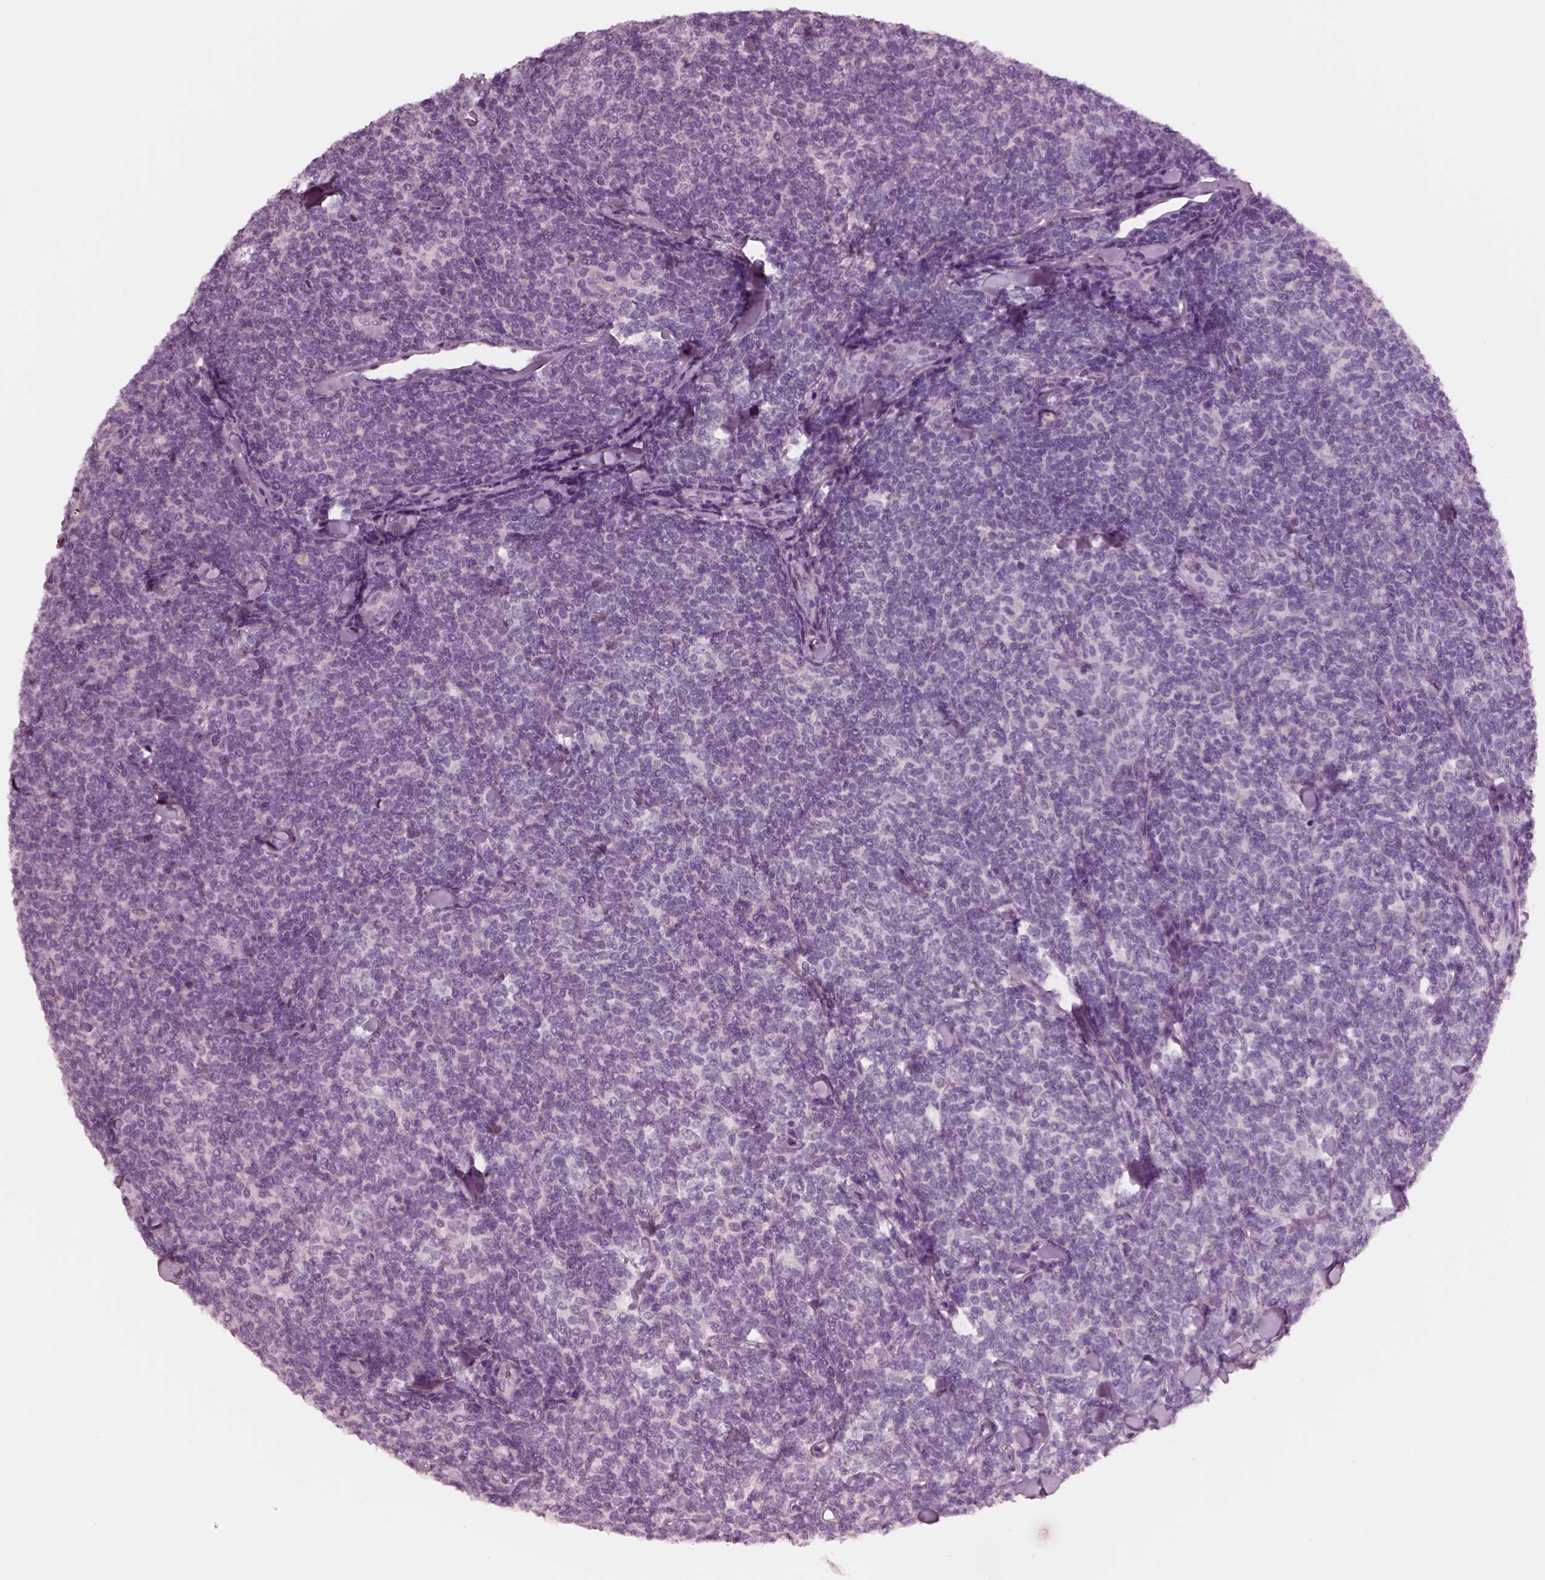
{"staining": {"intensity": "negative", "quantity": "none", "location": "none"}, "tissue": "lymphoma", "cell_type": "Tumor cells", "image_type": "cancer", "snomed": [{"axis": "morphology", "description": "Malignant lymphoma, non-Hodgkin's type, Low grade"}, {"axis": "topography", "description": "Lymph node"}], "caption": "Immunohistochemistry (IHC) of malignant lymphoma, non-Hodgkin's type (low-grade) exhibits no positivity in tumor cells.", "gene": "NMRK2", "patient": {"sex": "female", "age": 56}}